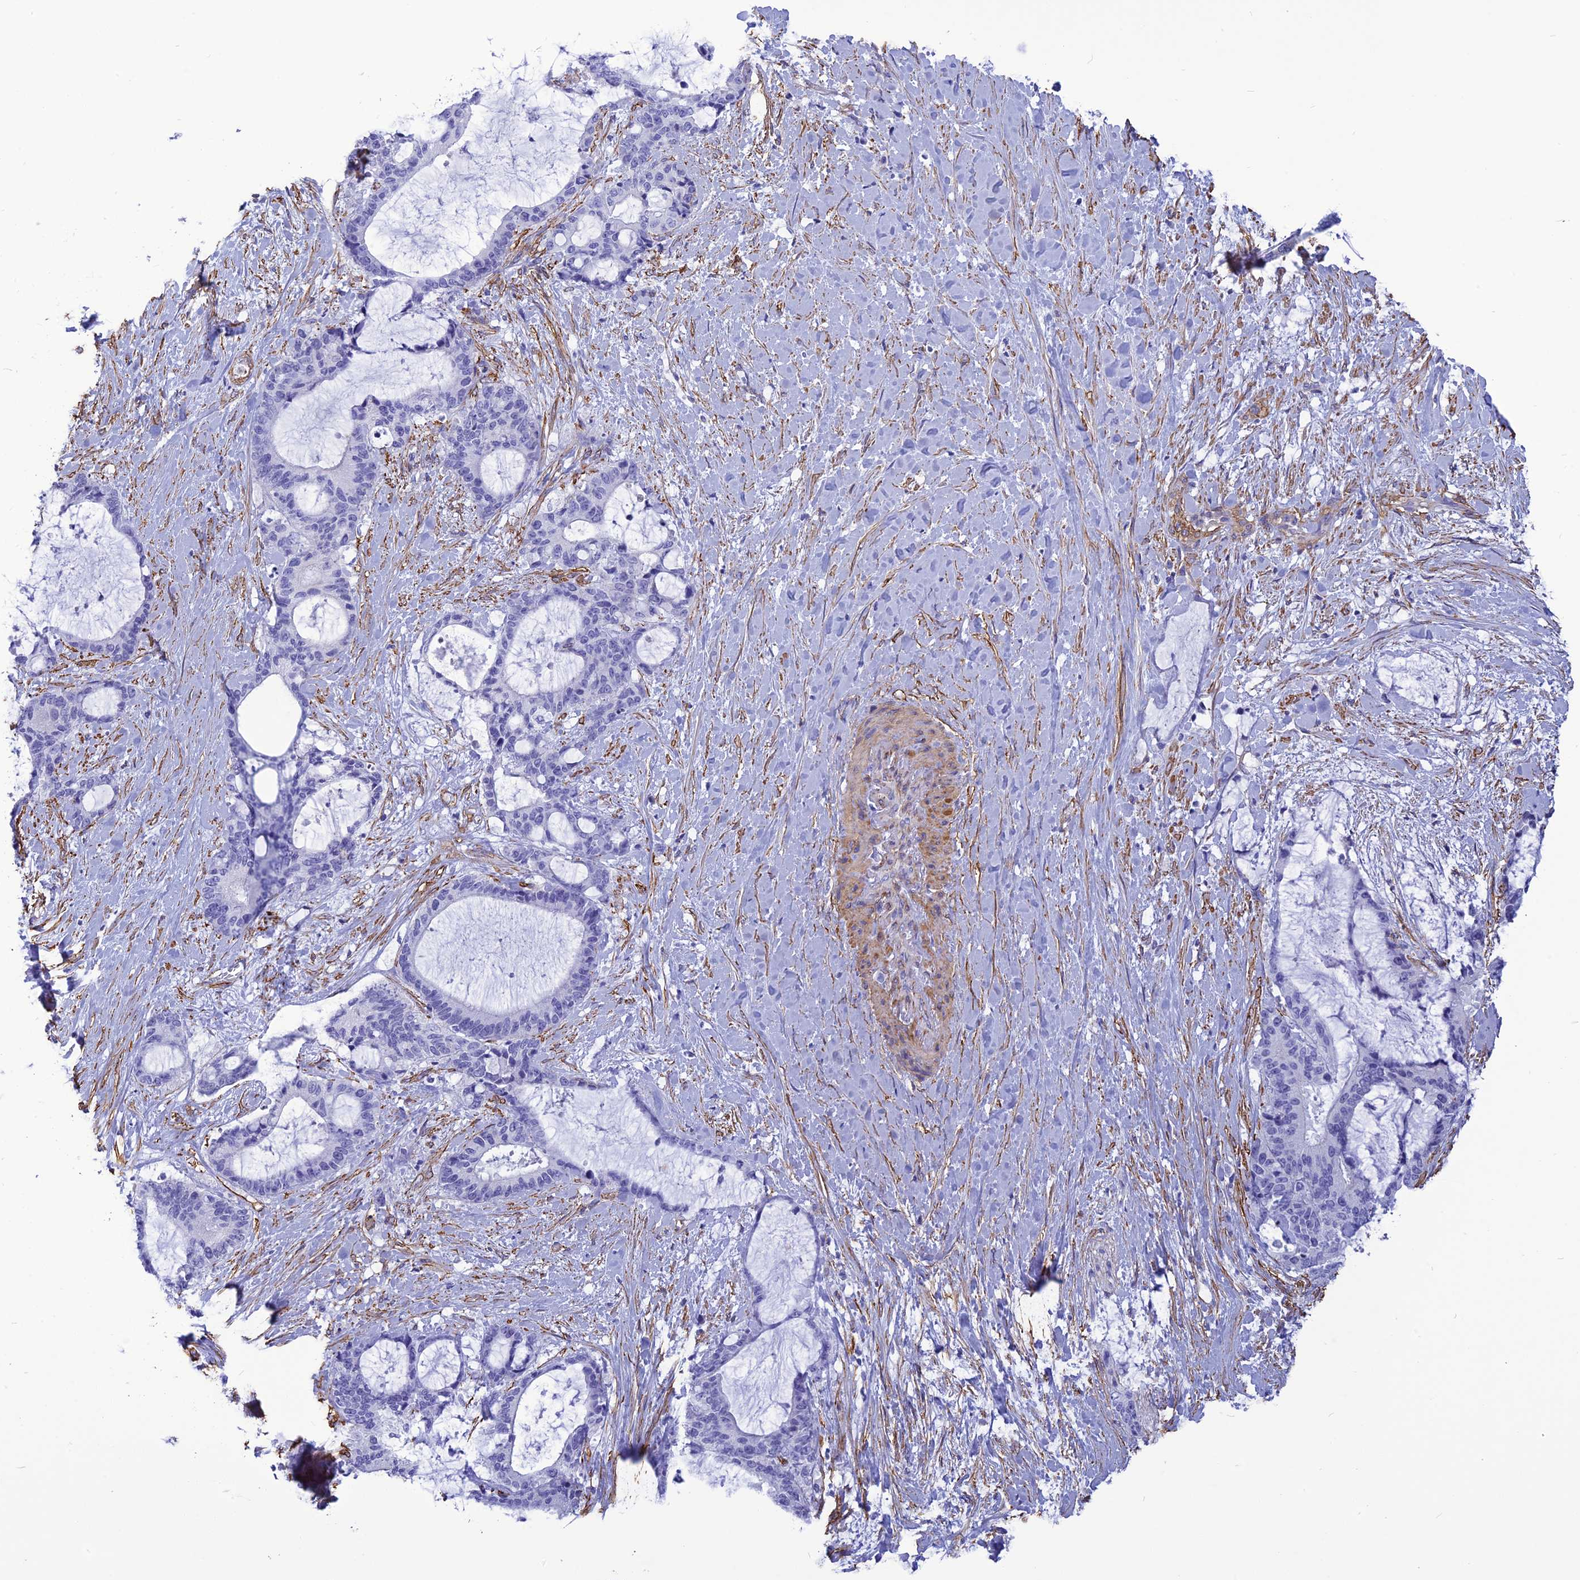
{"staining": {"intensity": "negative", "quantity": "none", "location": "none"}, "tissue": "liver cancer", "cell_type": "Tumor cells", "image_type": "cancer", "snomed": [{"axis": "morphology", "description": "Normal tissue, NOS"}, {"axis": "morphology", "description": "Cholangiocarcinoma"}, {"axis": "topography", "description": "Liver"}, {"axis": "topography", "description": "Peripheral nerve tissue"}], "caption": "The immunohistochemistry (IHC) photomicrograph has no significant expression in tumor cells of liver cancer tissue.", "gene": "NKD1", "patient": {"sex": "female", "age": 73}}